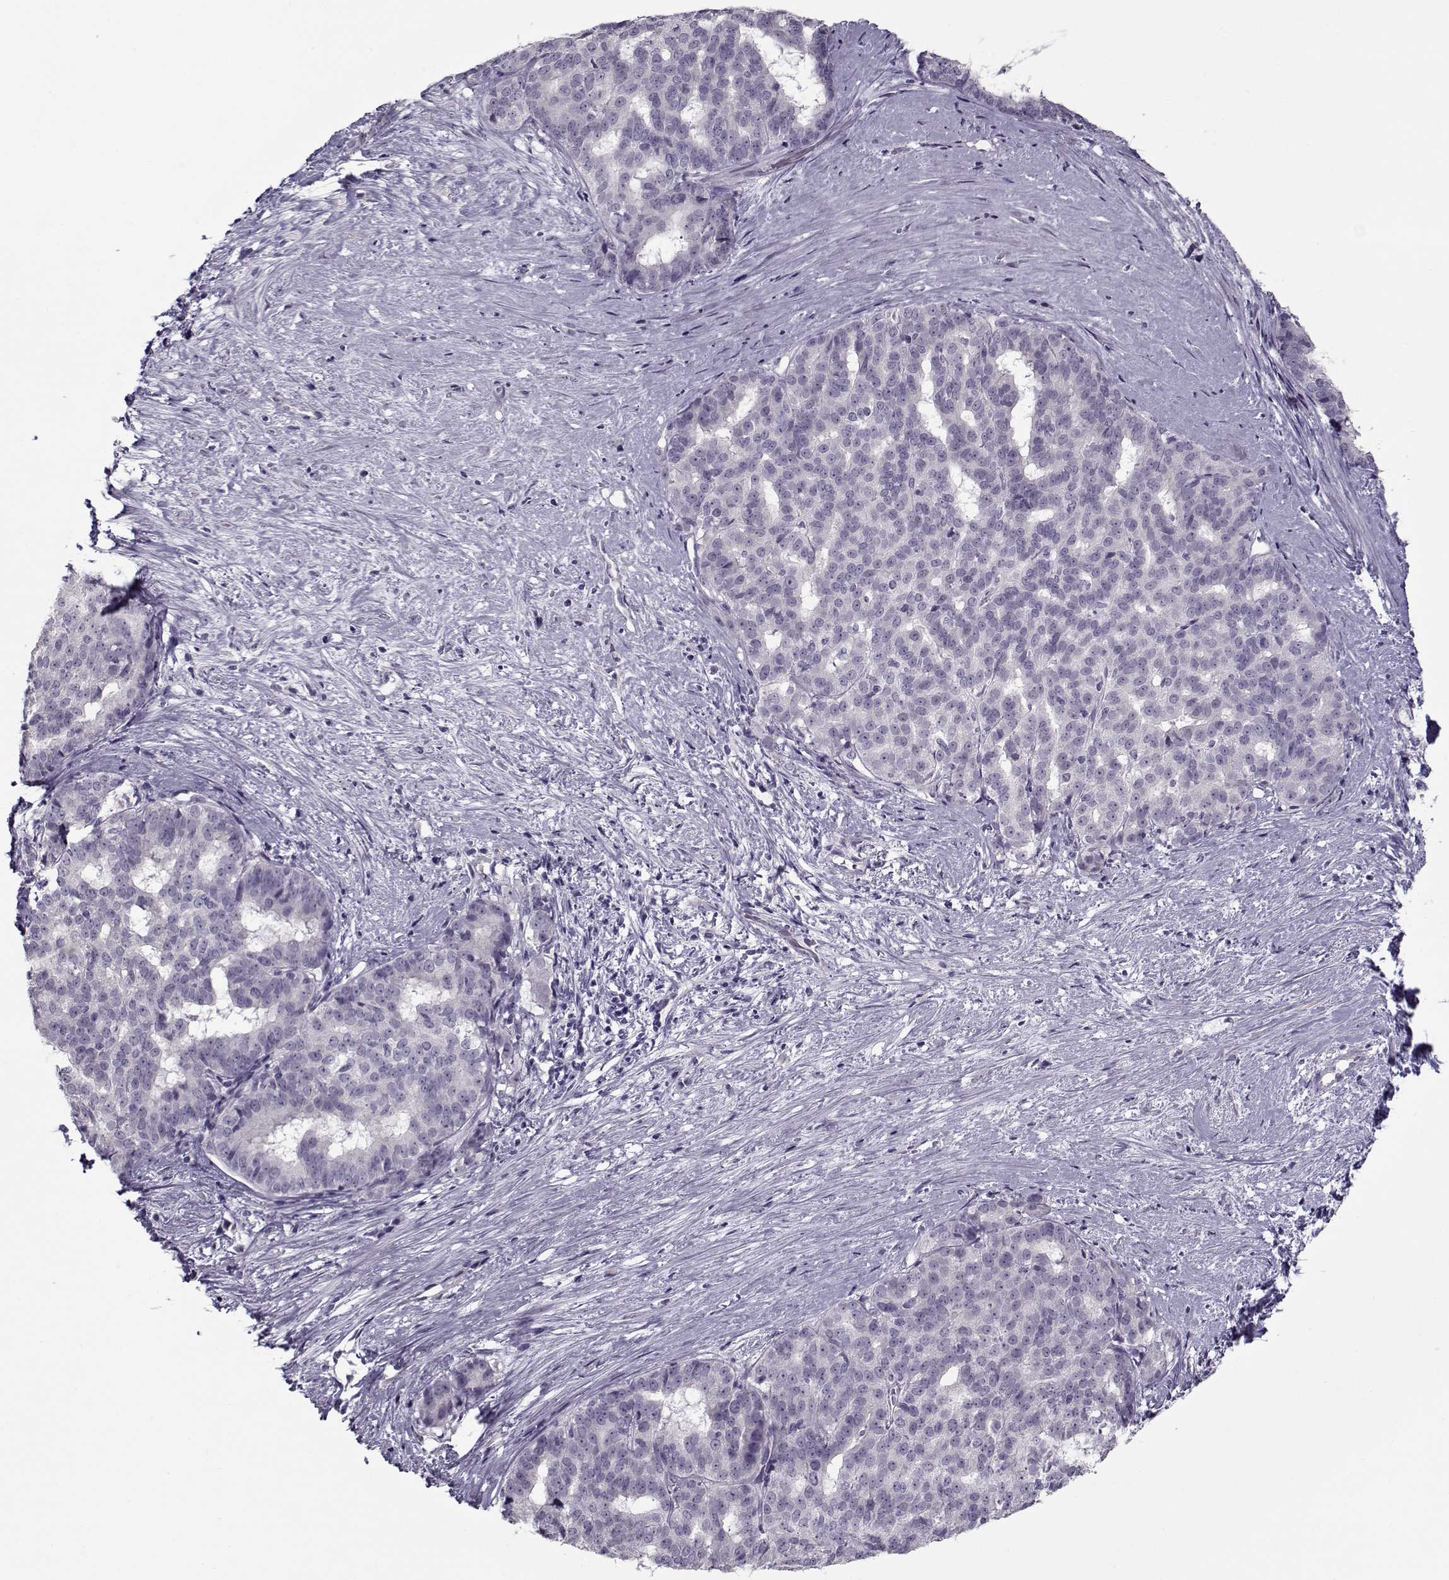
{"staining": {"intensity": "negative", "quantity": "none", "location": "none"}, "tissue": "liver cancer", "cell_type": "Tumor cells", "image_type": "cancer", "snomed": [{"axis": "morphology", "description": "Cholangiocarcinoma"}, {"axis": "topography", "description": "Liver"}], "caption": "This is an immunohistochemistry micrograph of human liver cancer (cholangiocarcinoma). There is no expression in tumor cells.", "gene": "CIBAR1", "patient": {"sex": "female", "age": 47}}